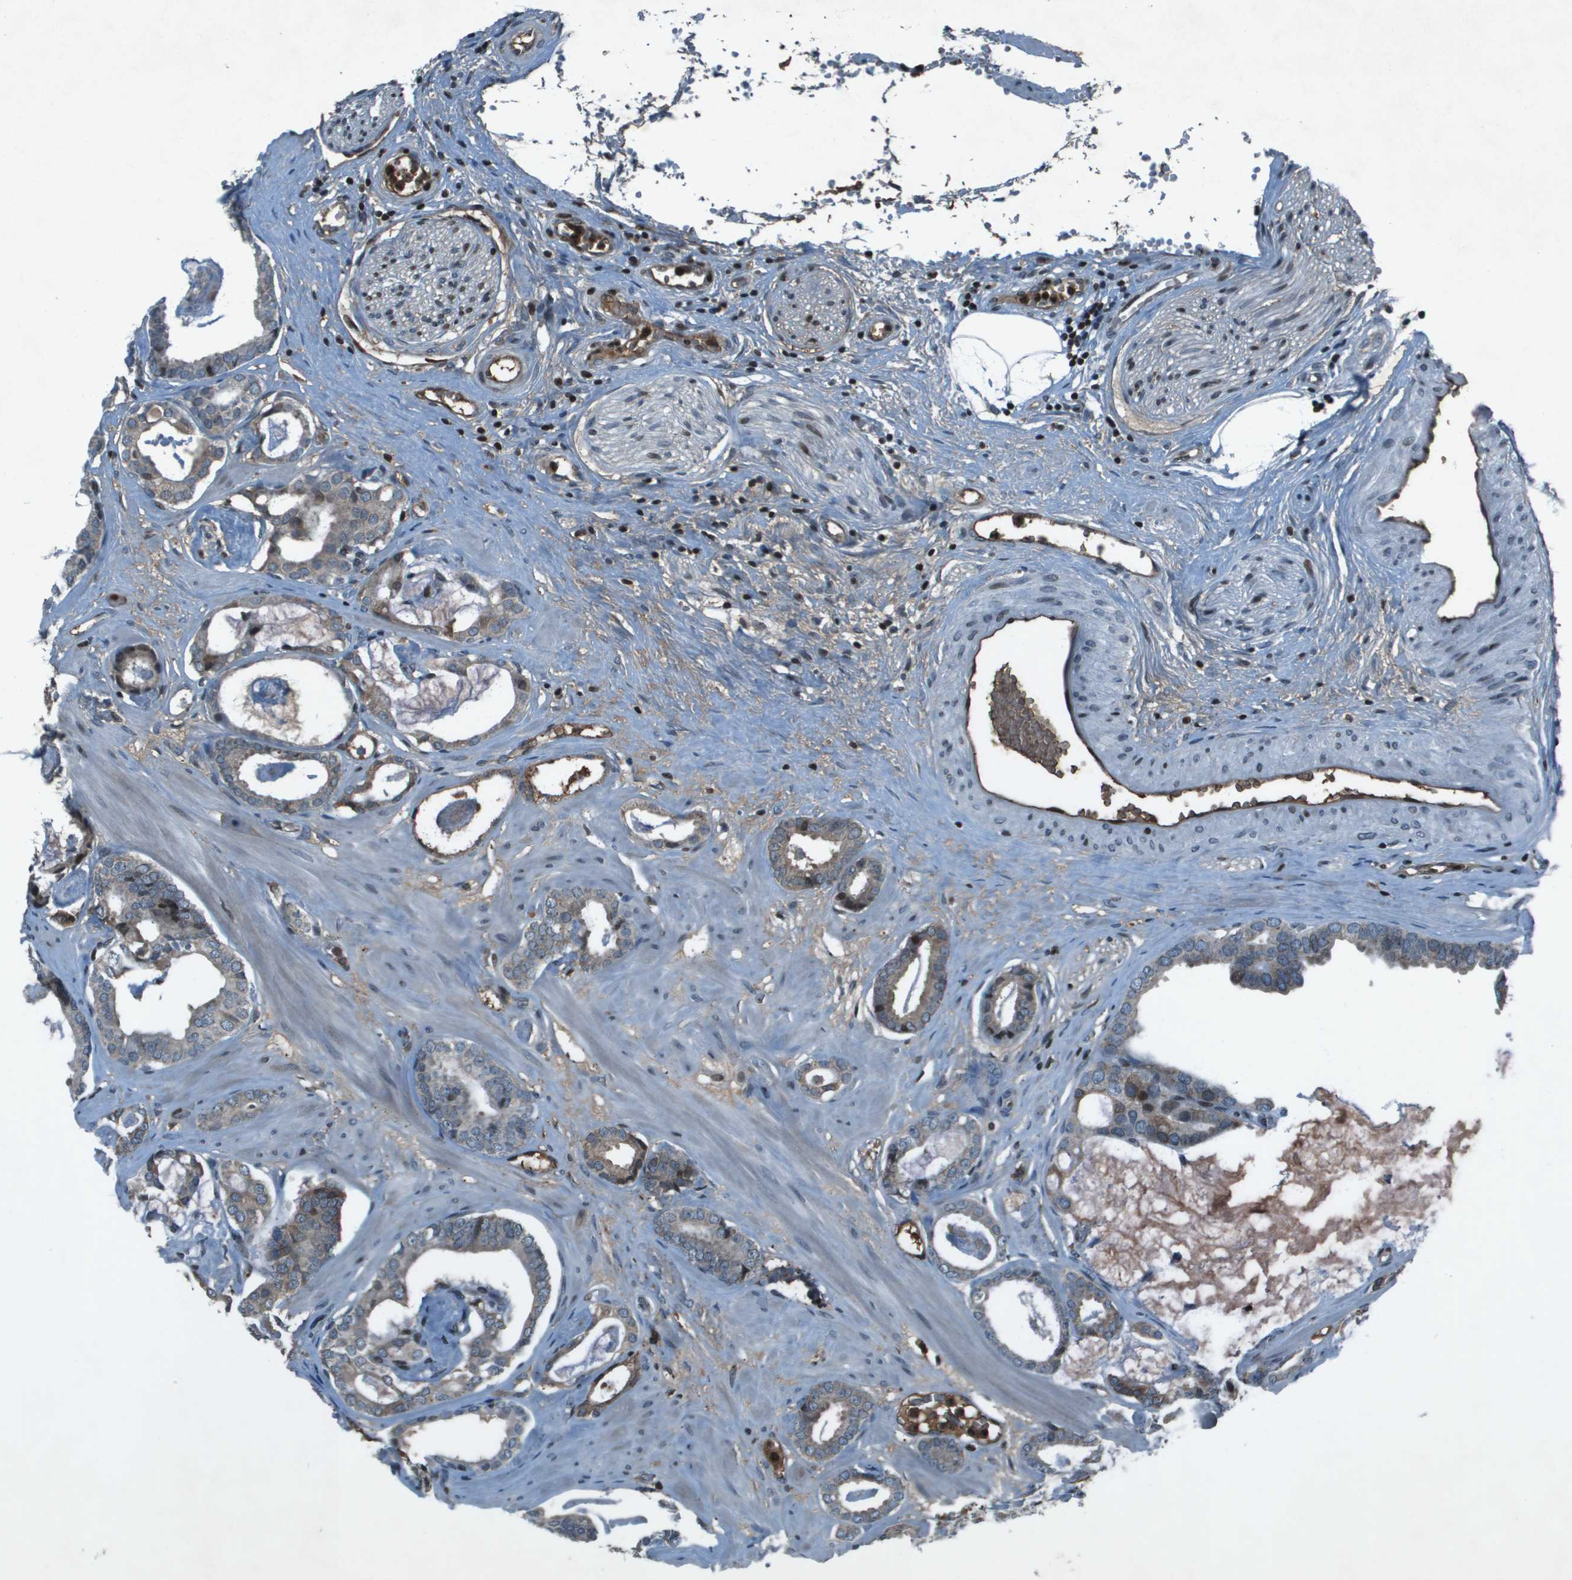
{"staining": {"intensity": "weak", "quantity": "<25%", "location": "cytoplasmic/membranous"}, "tissue": "prostate cancer", "cell_type": "Tumor cells", "image_type": "cancer", "snomed": [{"axis": "morphology", "description": "Adenocarcinoma, Low grade"}, {"axis": "topography", "description": "Prostate"}], "caption": "This image is of low-grade adenocarcinoma (prostate) stained with IHC to label a protein in brown with the nuclei are counter-stained blue. There is no expression in tumor cells. (Brightfield microscopy of DAB (3,3'-diaminobenzidine) immunohistochemistry (IHC) at high magnification).", "gene": "CXCL12", "patient": {"sex": "male", "age": 53}}